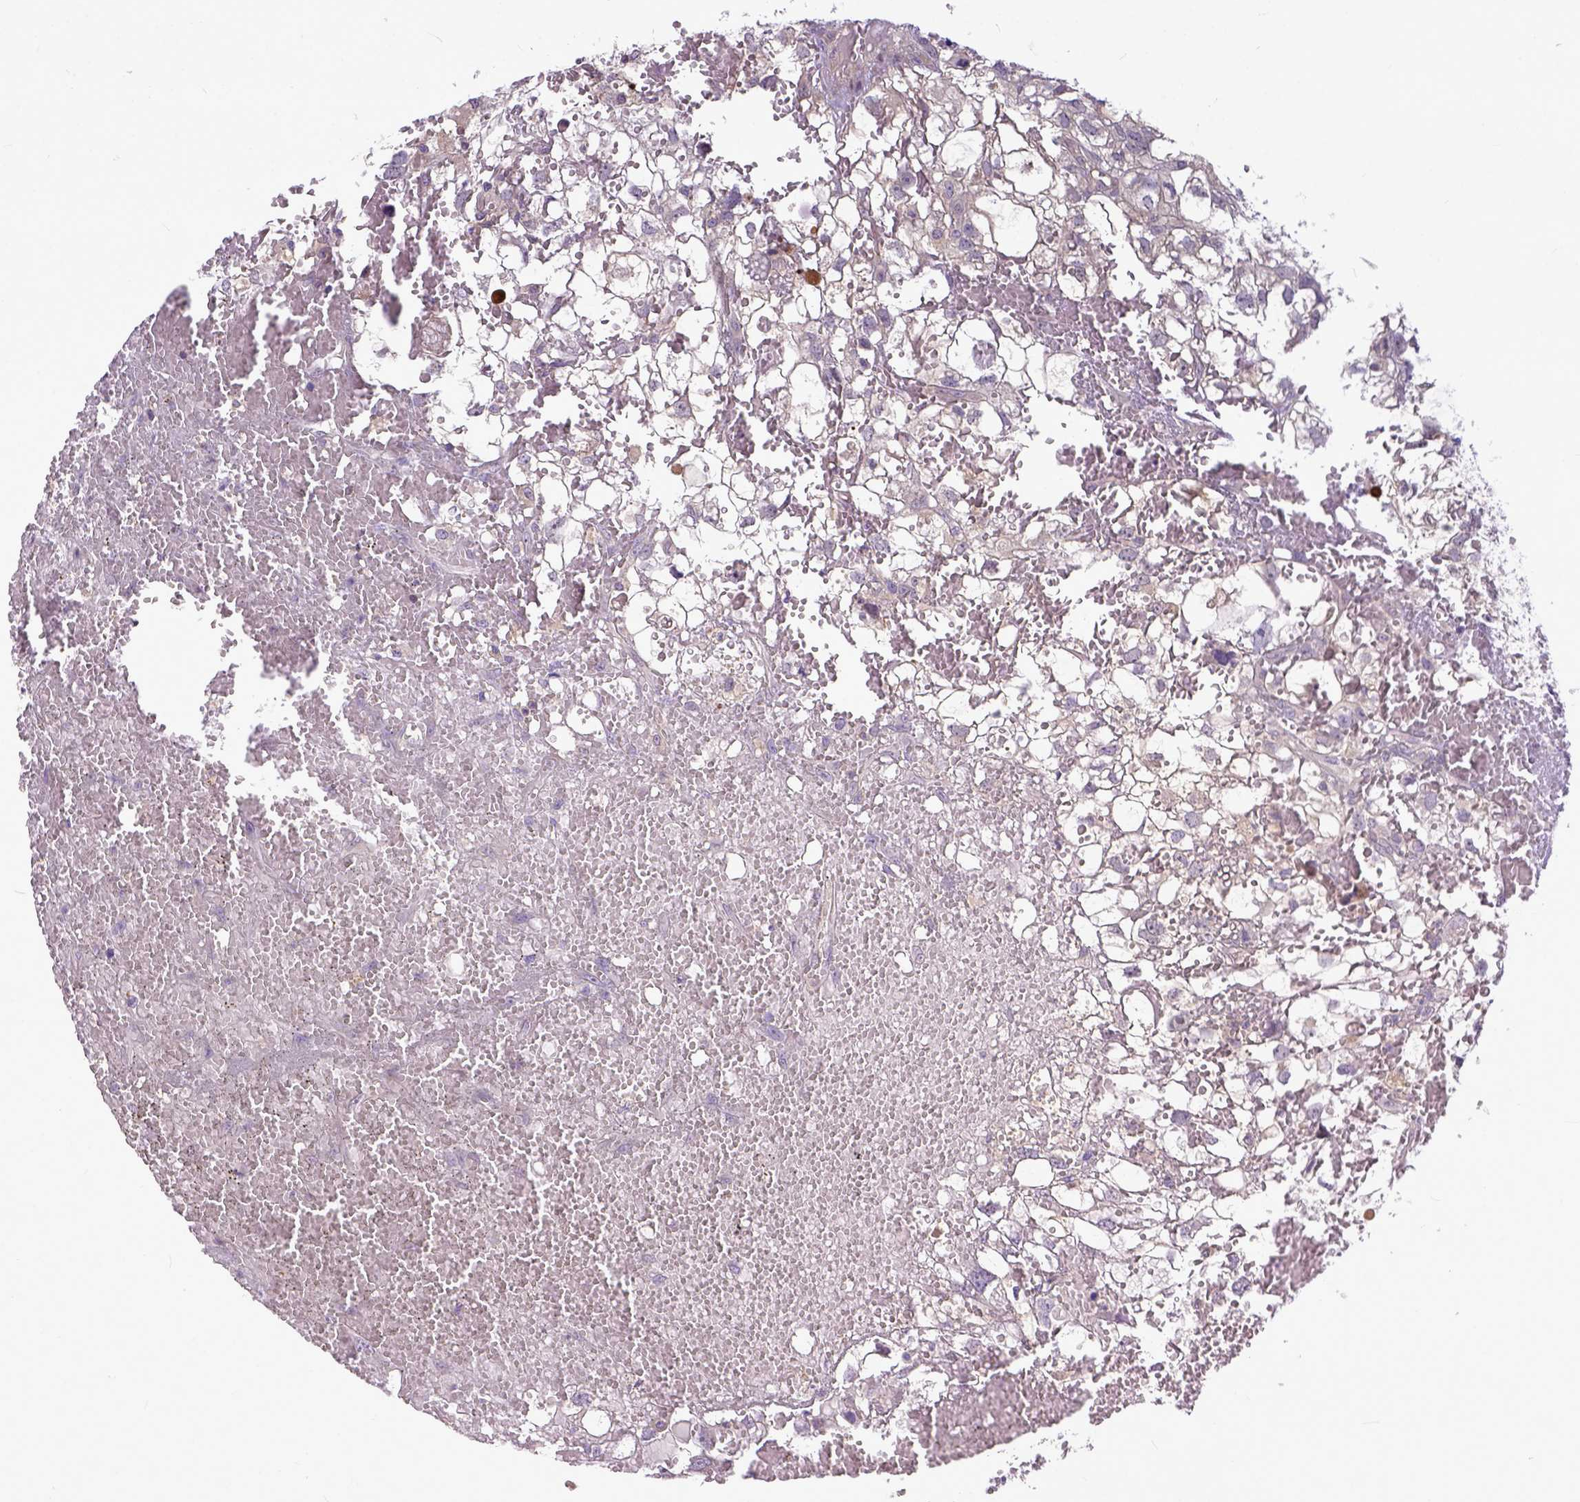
{"staining": {"intensity": "negative", "quantity": "none", "location": "none"}, "tissue": "renal cancer", "cell_type": "Tumor cells", "image_type": "cancer", "snomed": [{"axis": "morphology", "description": "Adenocarcinoma, NOS"}, {"axis": "topography", "description": "Kidney"}], "caption": "Human renal cancer stained for a protein using immunohistochemistry displays no positivity in tumor cells.", "gene": "CPNE1", "patient": {"sex": "male", "age": 56}}